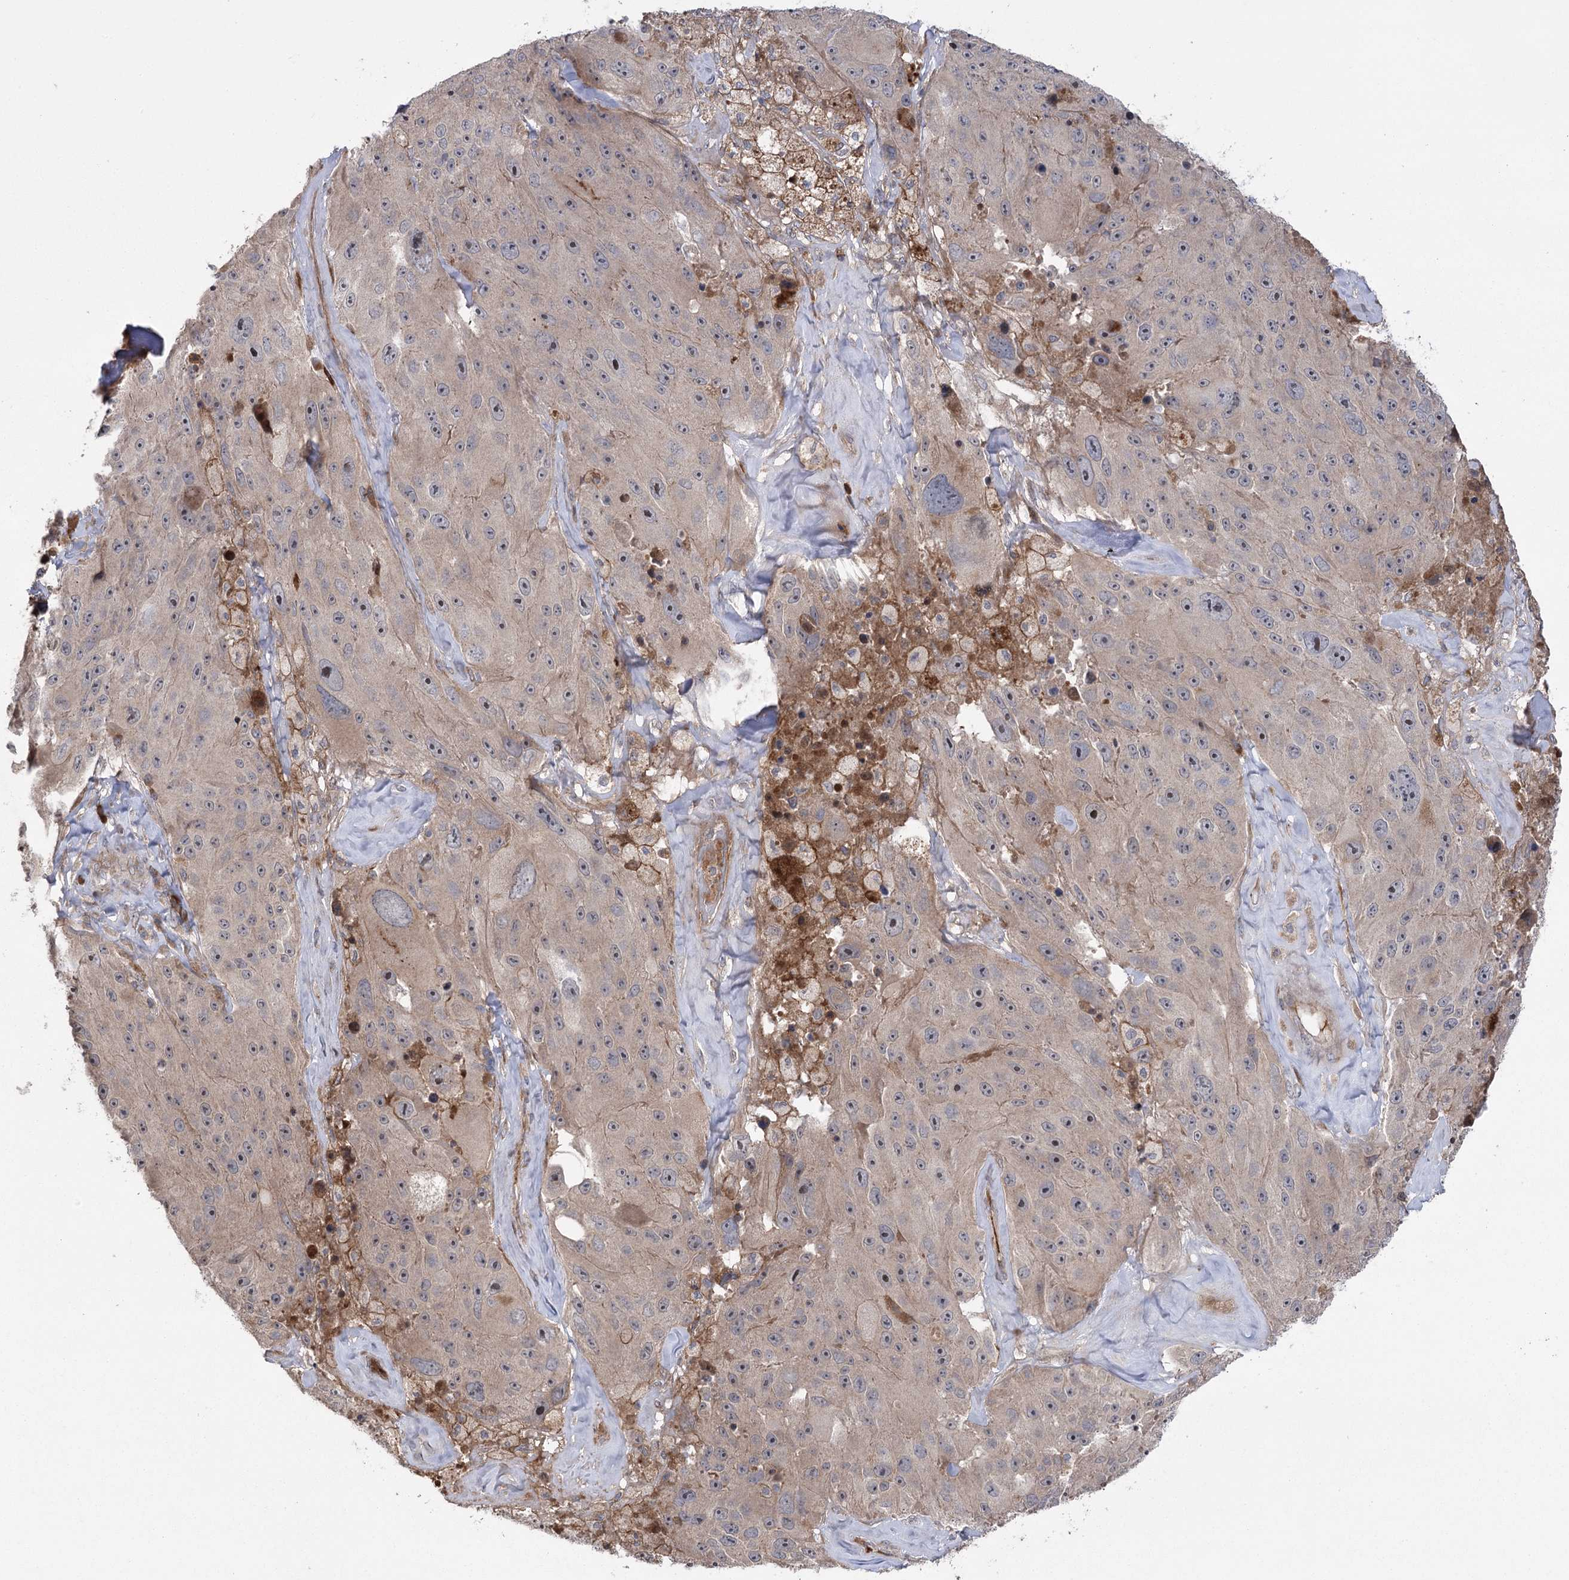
{"staining": {"intensity": "weak", "quantity": "<25%", "location": "cytoplasmic/membranous"}, "tissue": "melanoma", "cell_type": "Tumor cells", "image_type": "cancer", "snomed": [{"axis": "morphology", "description": "Malignant melanoma, Metastatic site"}, {"axis": "topography", "description": "Lymph node"}], "caption": "Tumor cells show no significant staining in melanoma.", "gene": "KCNN2", "patient": {"sex": "male", "age": 62}}